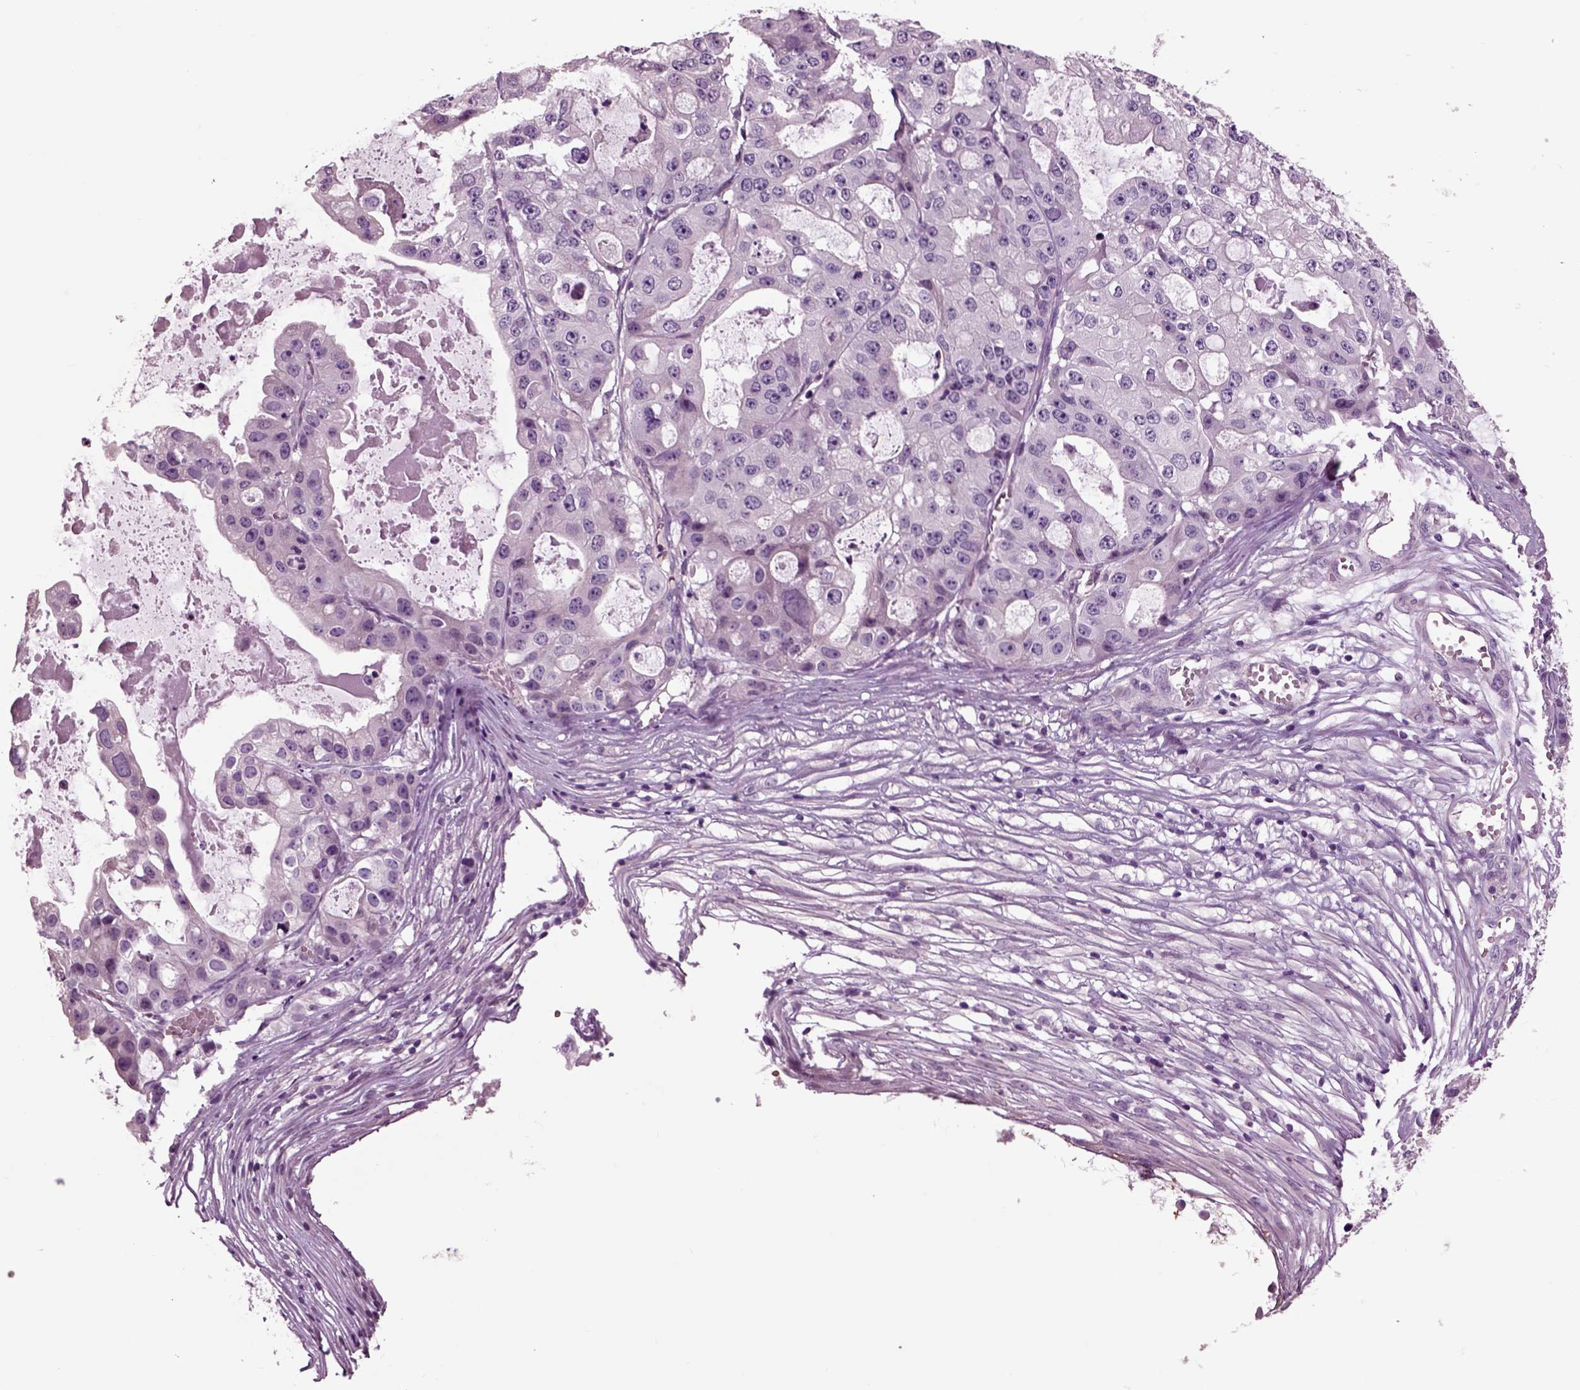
{"staining": {"intensity": "negative", "quantity": "none", "location": "none"}, "tissue": "ovarian cancer", "cell_type": "Tumor cells", "image_type": "cancer", "snomed": [{"axis": "morphology", "description": "Cystadenocarcinoma, serous, NOS"}, {"axis": "topography", "description": "Ovary"}], "caption": "This is a histopathology image of immunohistochemistry (IHC) staining of ovarian serous cystadenocarcinoma, which shows no positivity in tumor cells. The staining was performed using DAB (3,3'-diaminobenzidine) to visualize the protein expression in brown, while the nuclei were stained in blue with hematoxylin (Magnification: 20x).", "gene": "CHGB", "patient": {"sex": "female", "age": 56}}